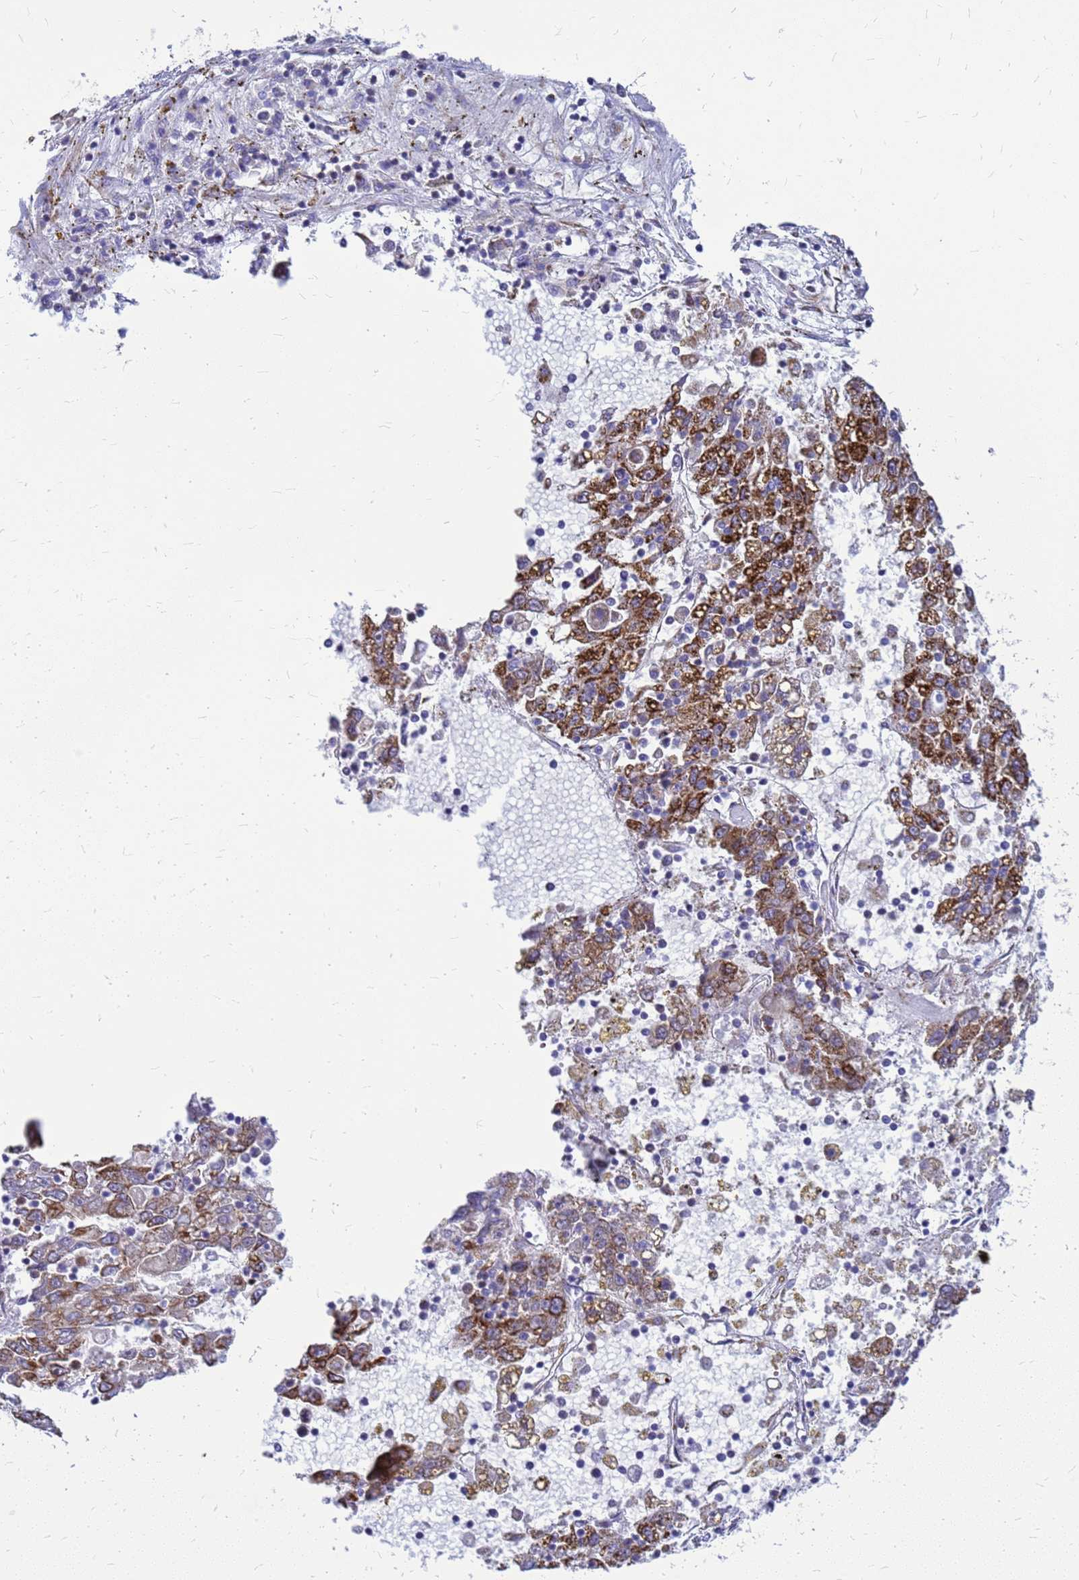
{"staining": {"intensity": "moderate", "quantity": ">75%", "location": "cytoplasmic/membranous"}, "tissue": "liver cancer", "cell_type": "Tumor cells", "image_type": "cancer", "snomed": [{"axis": "morphology", "description": "Carcinoma, Hepatocellular, NOS"}, {"axis": "topography", "description": "Liver"}], "caption": "Immunohistochemical staining of human liver hepatocellular carcinoma reveals medium levels of moderate cytoplasmic/membranous protein staining in approximately >75% of tumor cells.", "gene": "FSTL4", "patient": {"sex": "male", "age": 49}}